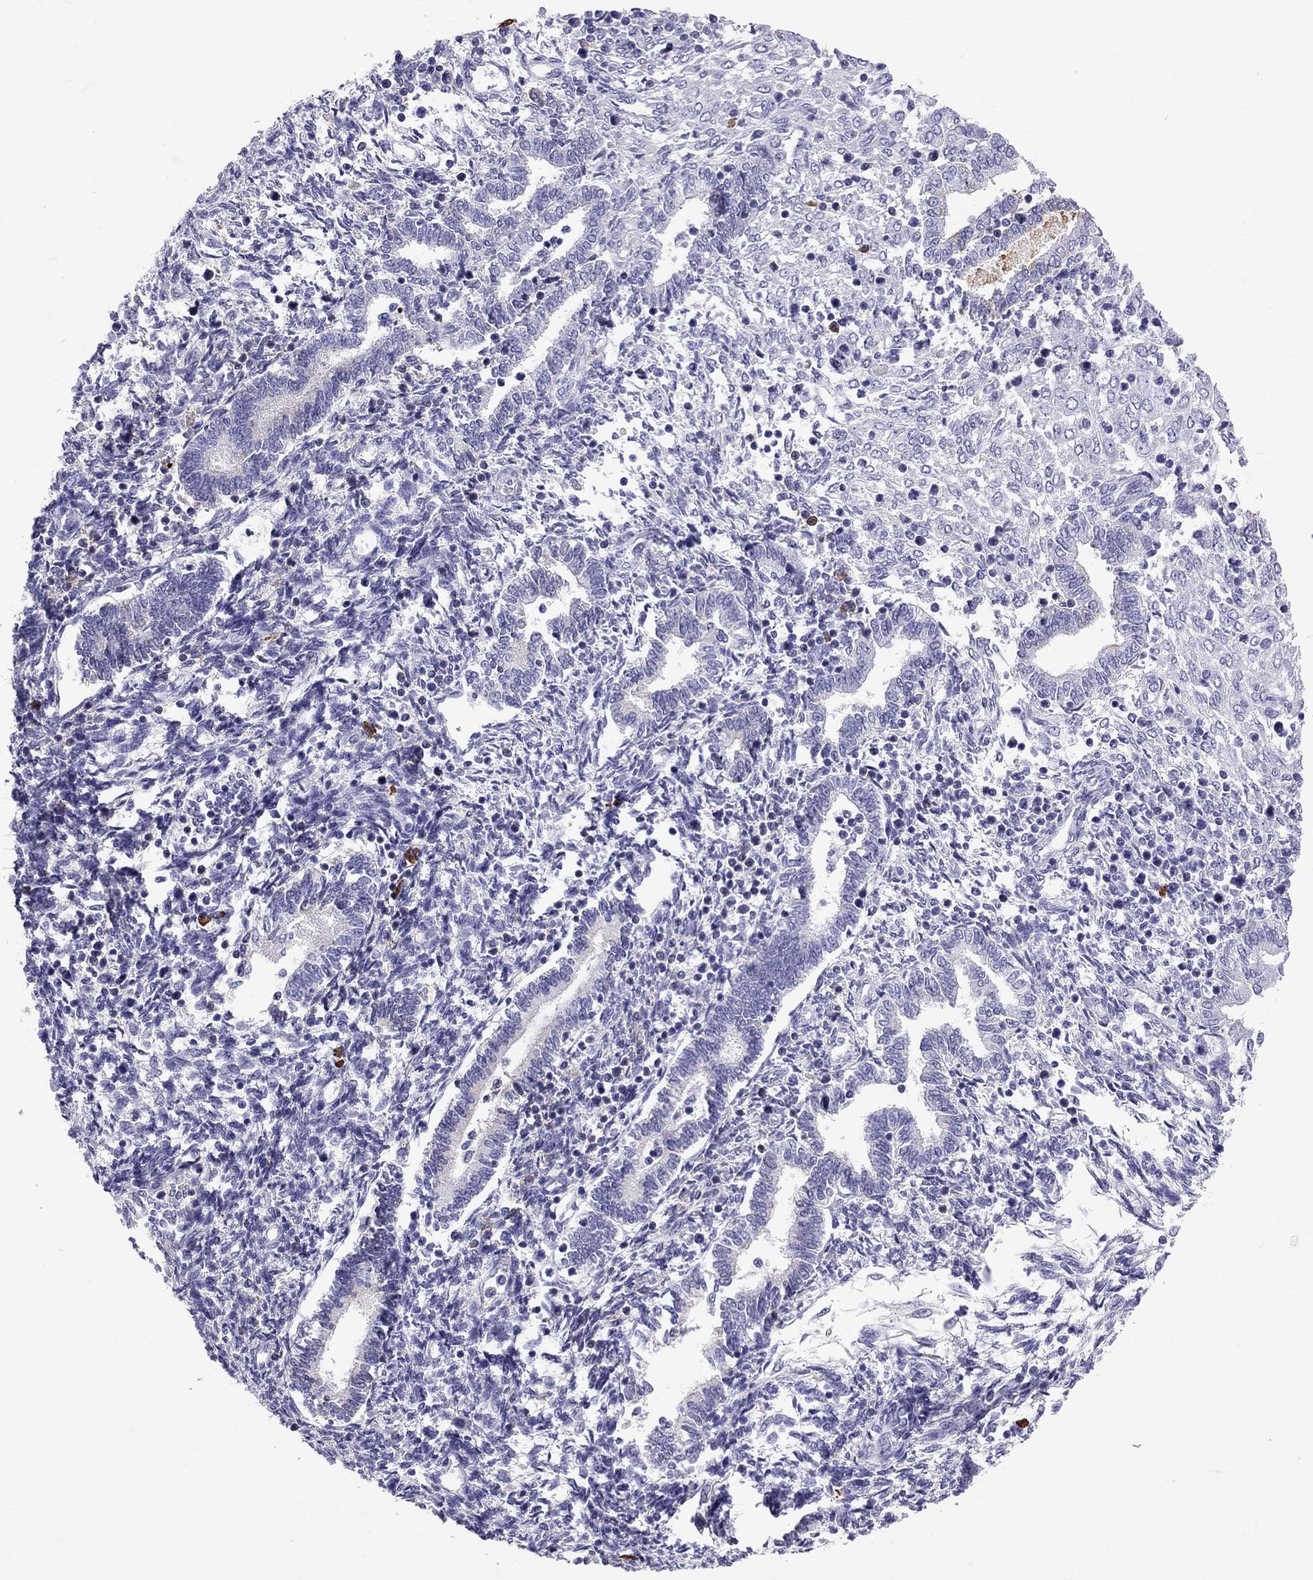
{"staining": {"intensity": "negative", "quantity": "none", "location": "none"}, "tissue": "endometrium", "cell_type": "Cells in endometrial stroma", "image_type": "normal", "snomed": [{"axis": "morphology", "description": "Normal tissue, NOS"}, {"axis": "topography", "description": "Endometrium"}], "caption": "Immunohistochemistry of benign endometrium demonstrates no expression in cells in endometrial stroma. (Stains: DAB IHC with hematoxylin counter stain, Microscopy: brightfield microscopy at high magnification).", "gene": "SCART1", "patient": {"sex": "female", "age": 42}}